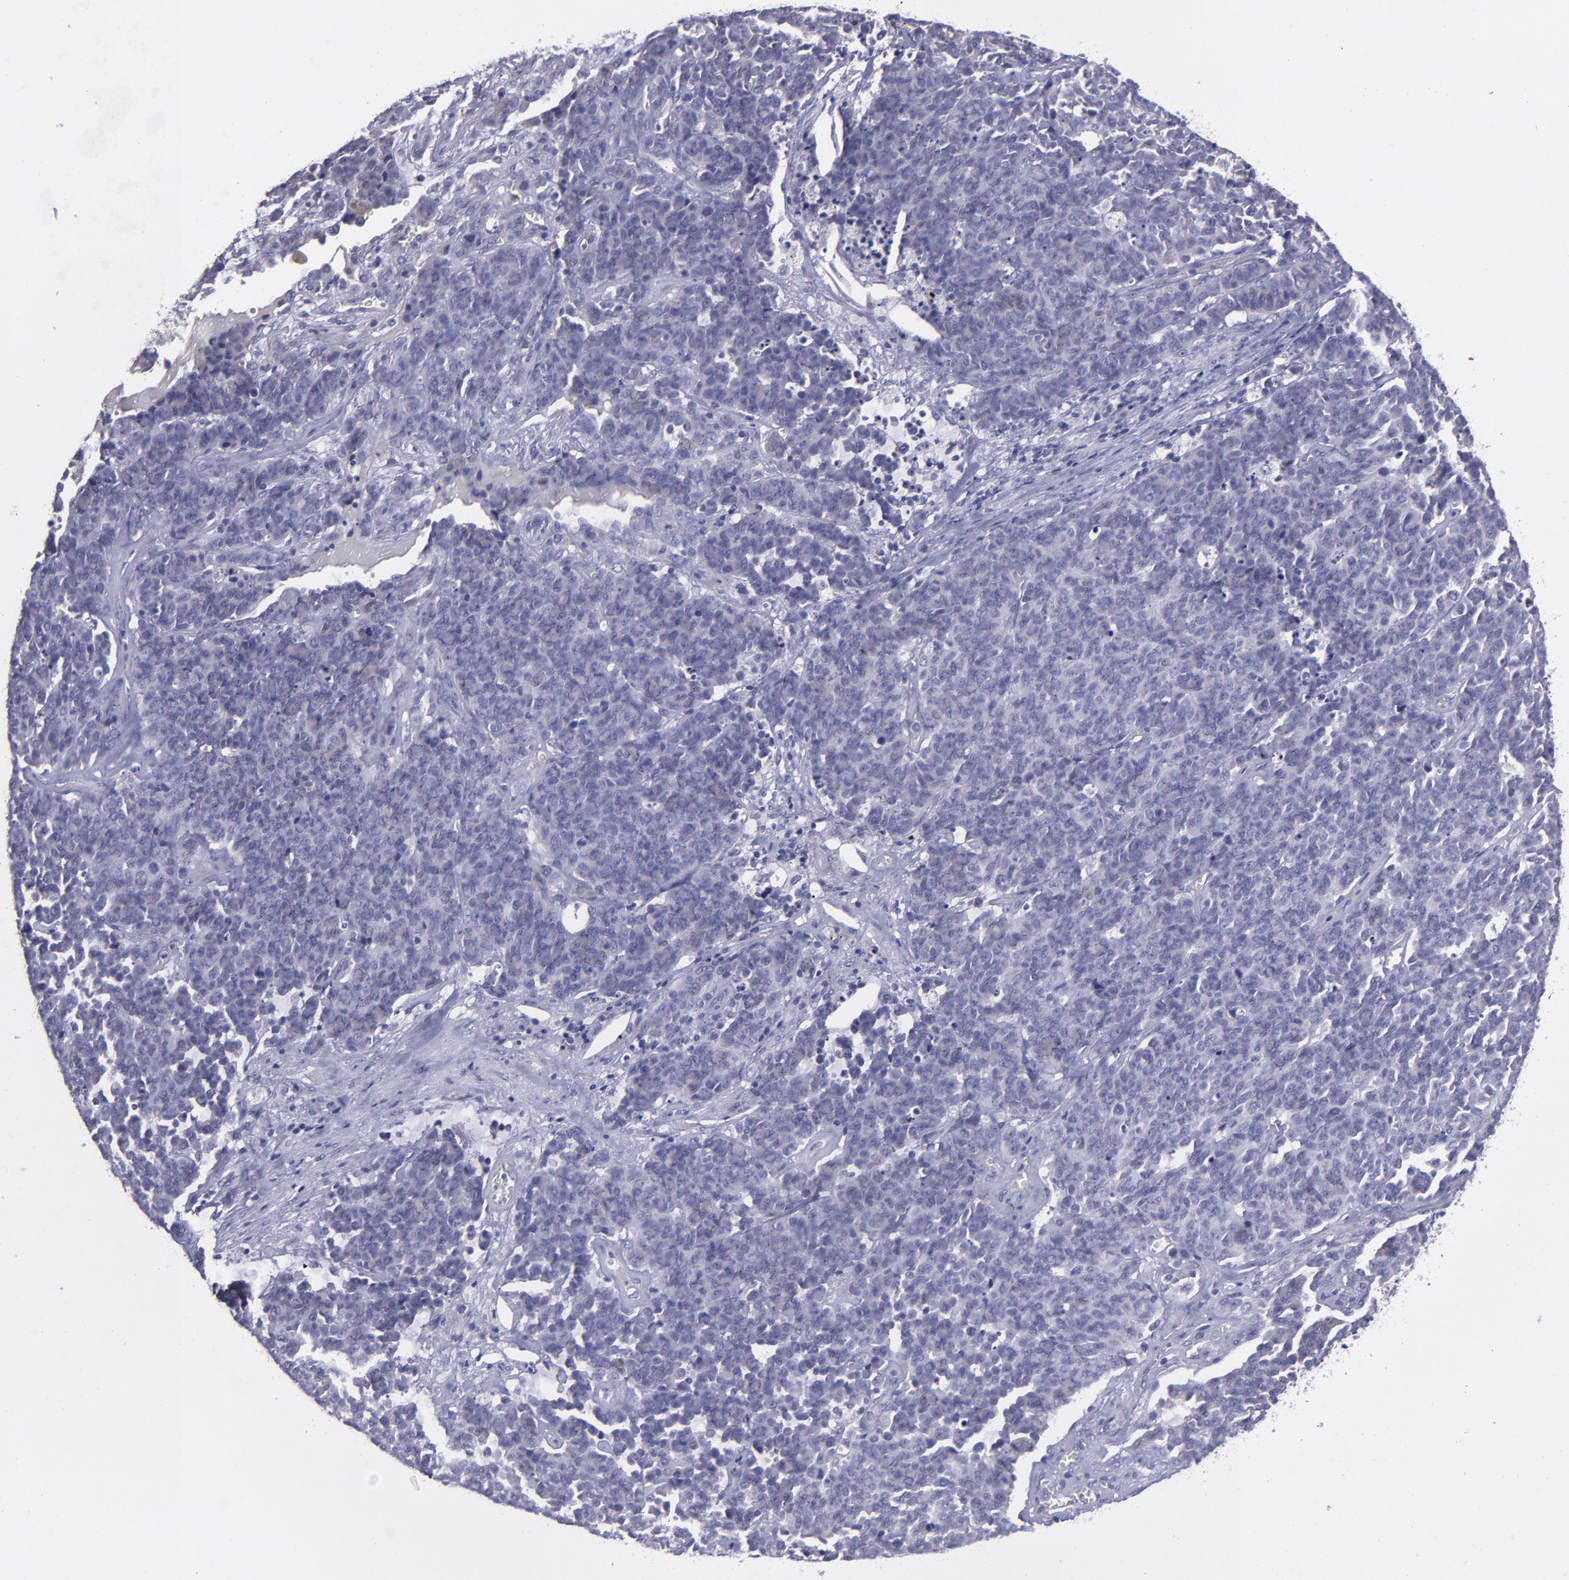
{"staining": {"intensity": "weak", "quantity": "<25%", "location": "cytoplasmic/membranous"}, "tissue": "lung cancer", "cell_type": "Tumor cells", "image_type": "cancer", "snomed": [{"axis": "morphology", "description": "Neoplasm, malignant, NOS"}, {"axis": "topography", "description": "Lung"}], "caption": "Tumor cells are negative for brown protein staining in lung cancer (neoplasm (malignant)).", "gene": "MASP1", "patient": {"sex": "female", "age": 58}}